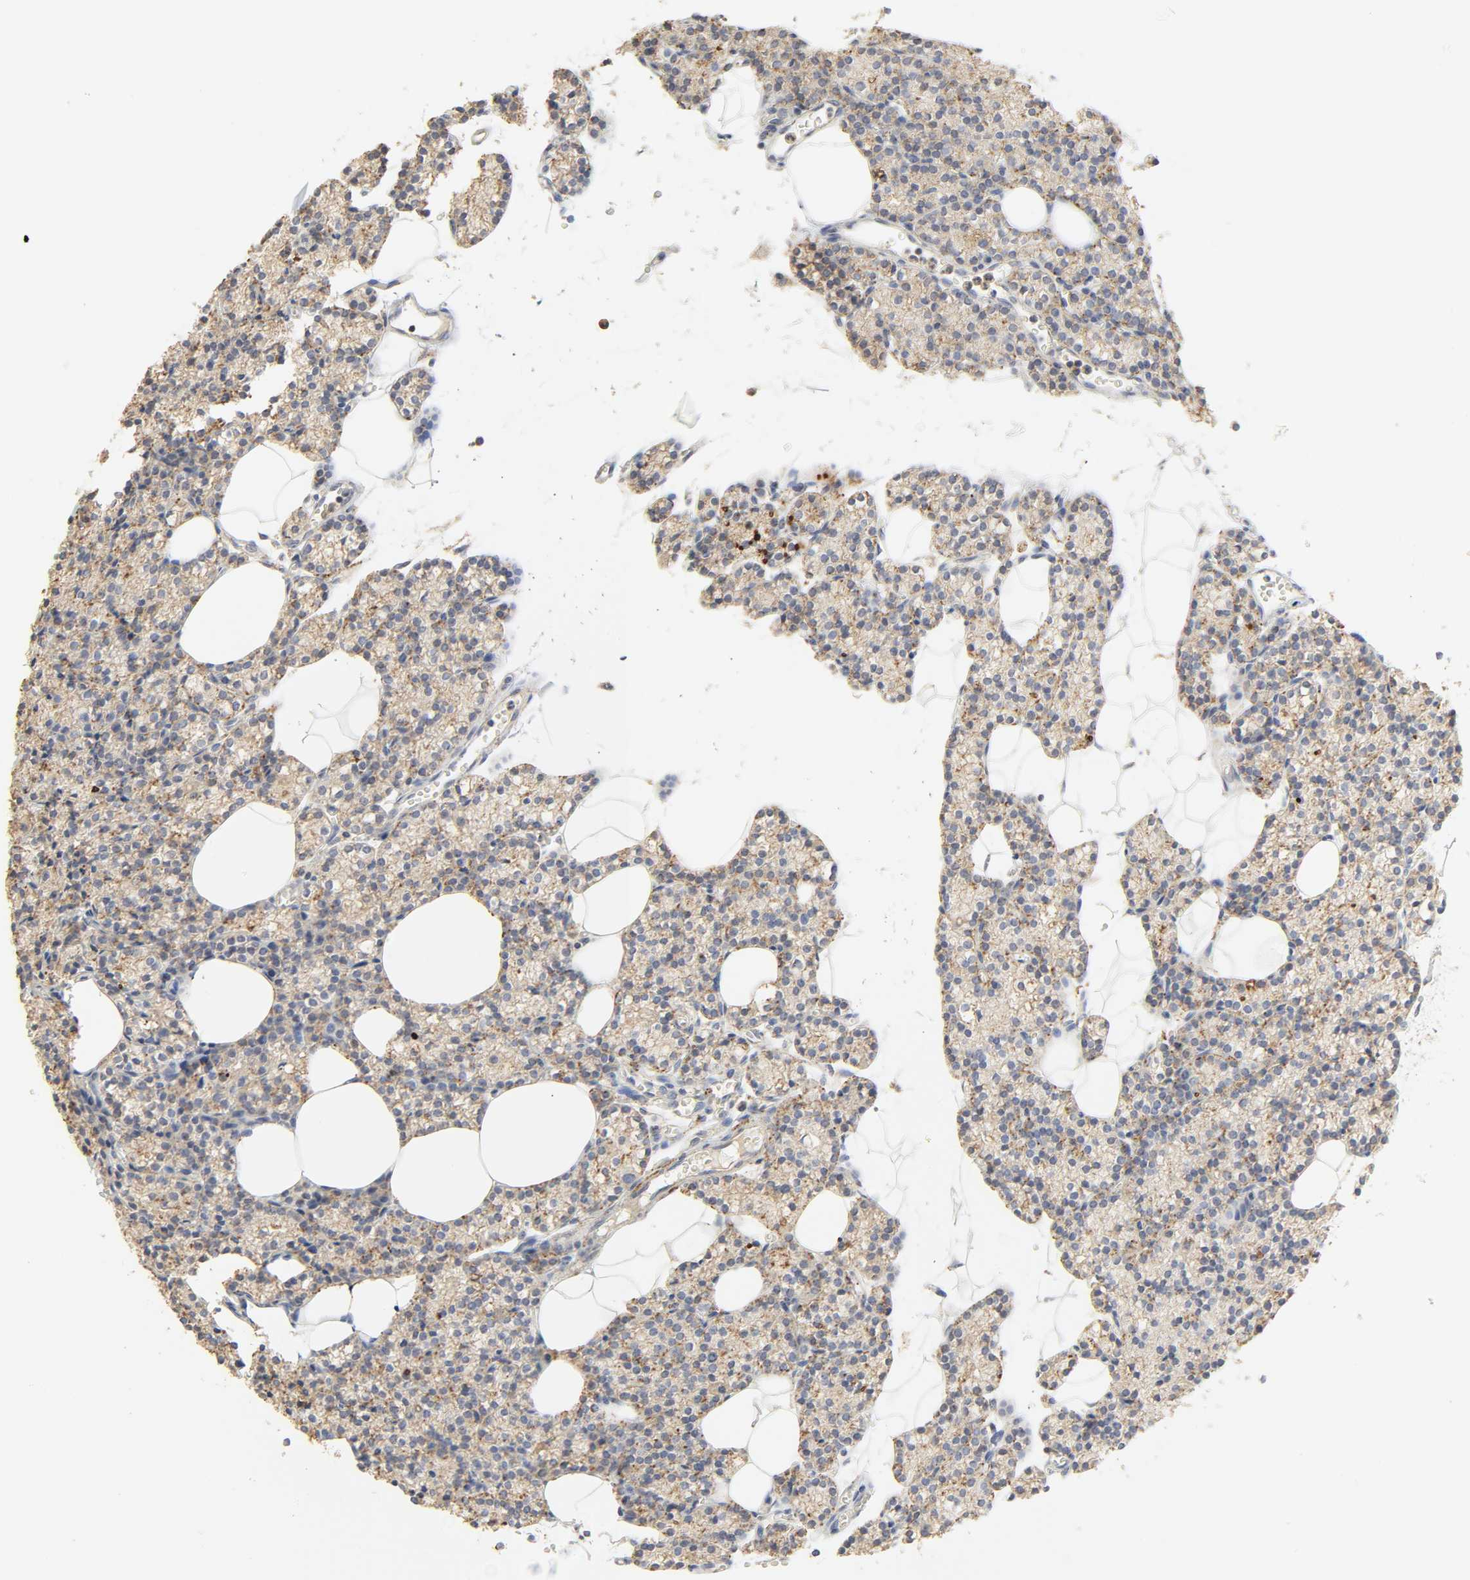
{"staining": {"intensity": "weak", "quantity": ">75%", "location": "cytoplasmic/membranous"}, "tissue": "parathyroid gland", "cell_type": "Glandular cells", "image_type": "normal", "snomed": [{"axis": "morphology", "description": "Normal tissue, NOS"}, {"axis": "topography", "description": "Parathyroid gland"}], "caption": "A photomicrograph of human parathyroid gland stained for a protein exhibits weak cytoplasmic/membranous brown staining in glandular cells.", "gene": "CAMK2A", "patient": {"sex": "female", "age": 60}}